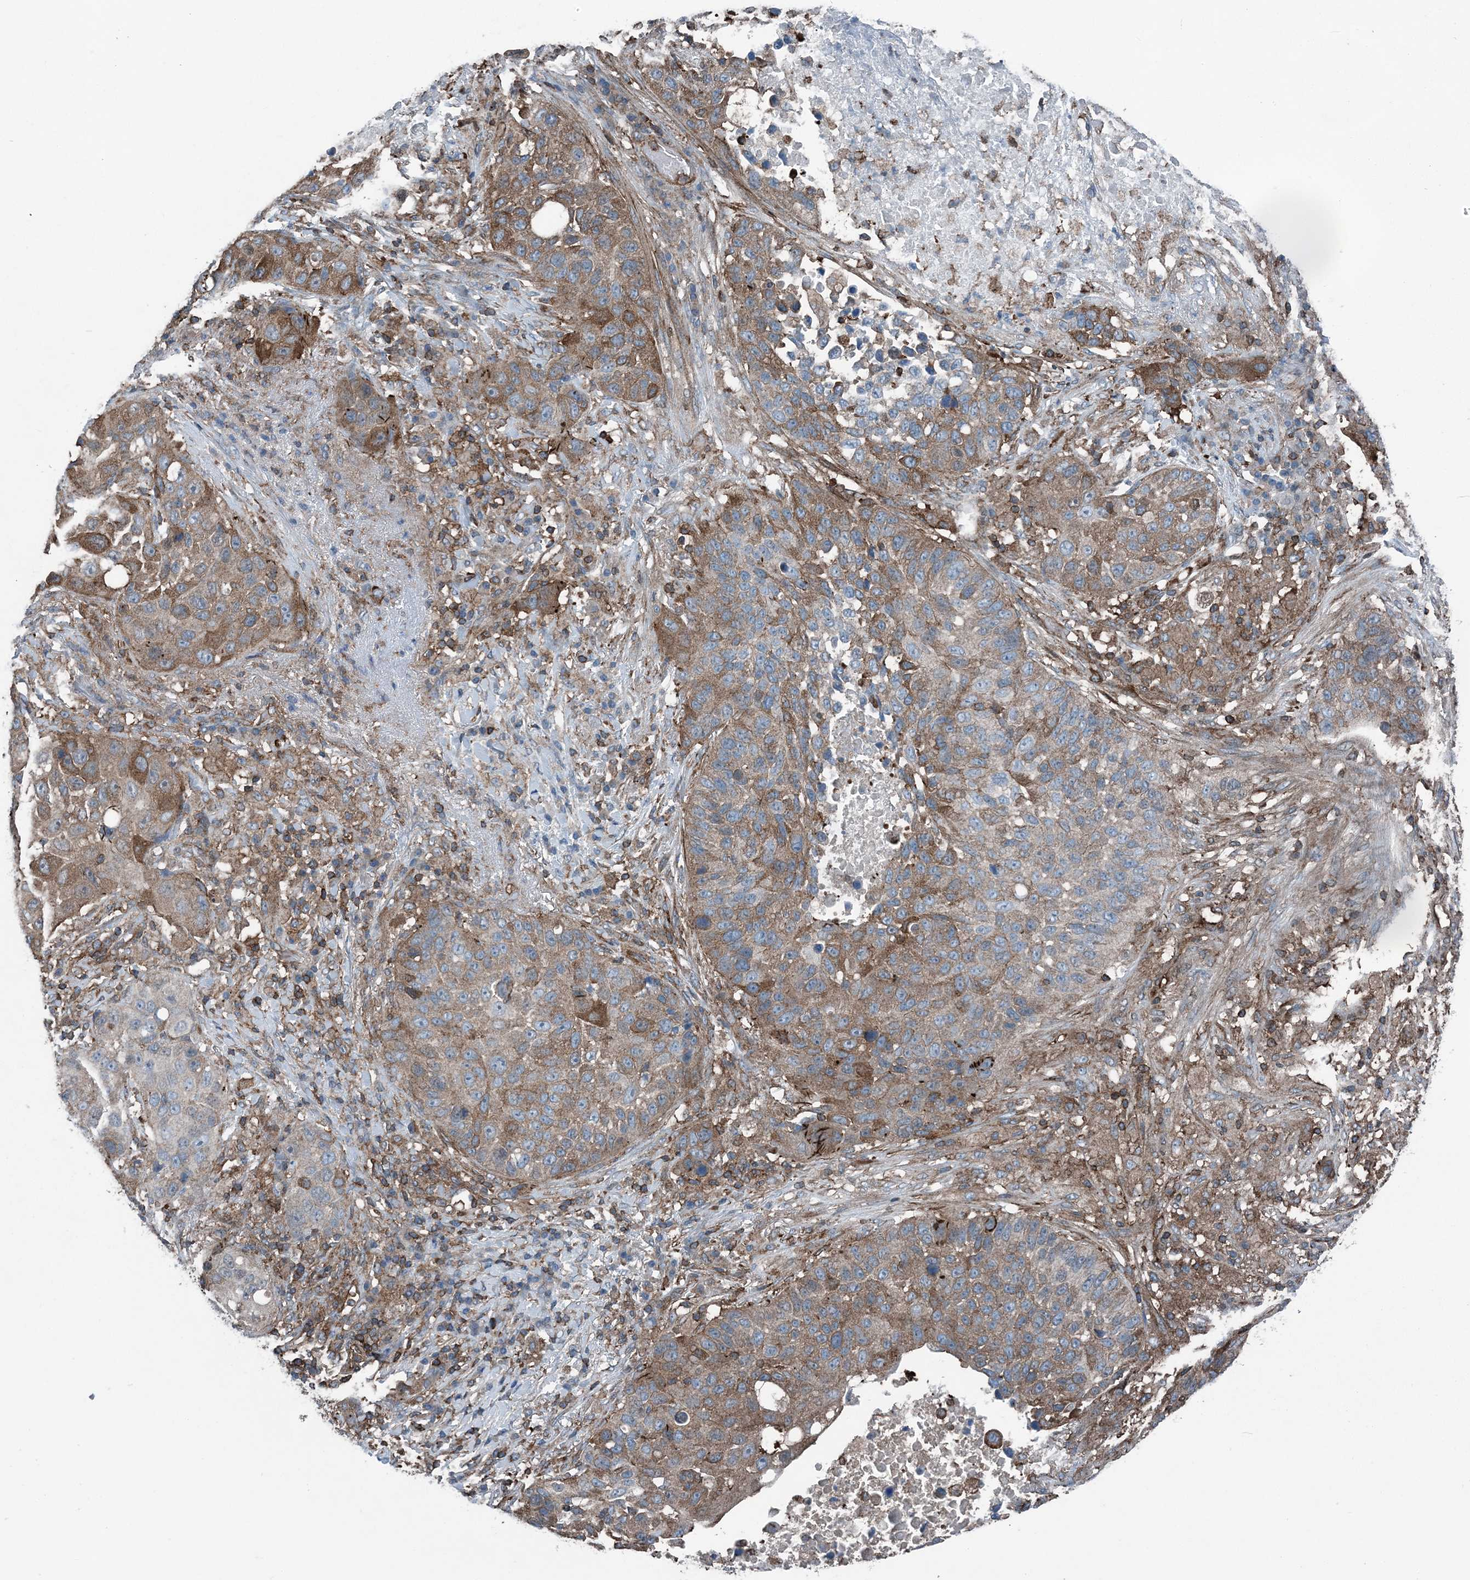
{"staining": {"intensity": "moderate", "quantity": "25%-75%", "location": "cytoplasmic/membranous"}, "tissue": "lung cancer", "cell_type": "Tumor cells", "image_type": "cancer", "snomed": [{"axis": "morphology", "description": "Squamous cell carcinoma, NOS"}, {"axis": "topography", "description": "Lung"}], "caption": "Immunohistochemical staining of lung cancer exhibits medium levels of moderate cytoplasmic/membranous protein positivity in approximately 25%-75% of tumor cells. (brown staining indicates protein expression, while blue staining denotes nuclei).", "gene": "CFL1", "patient": {"sex": "male", "age": 57}}